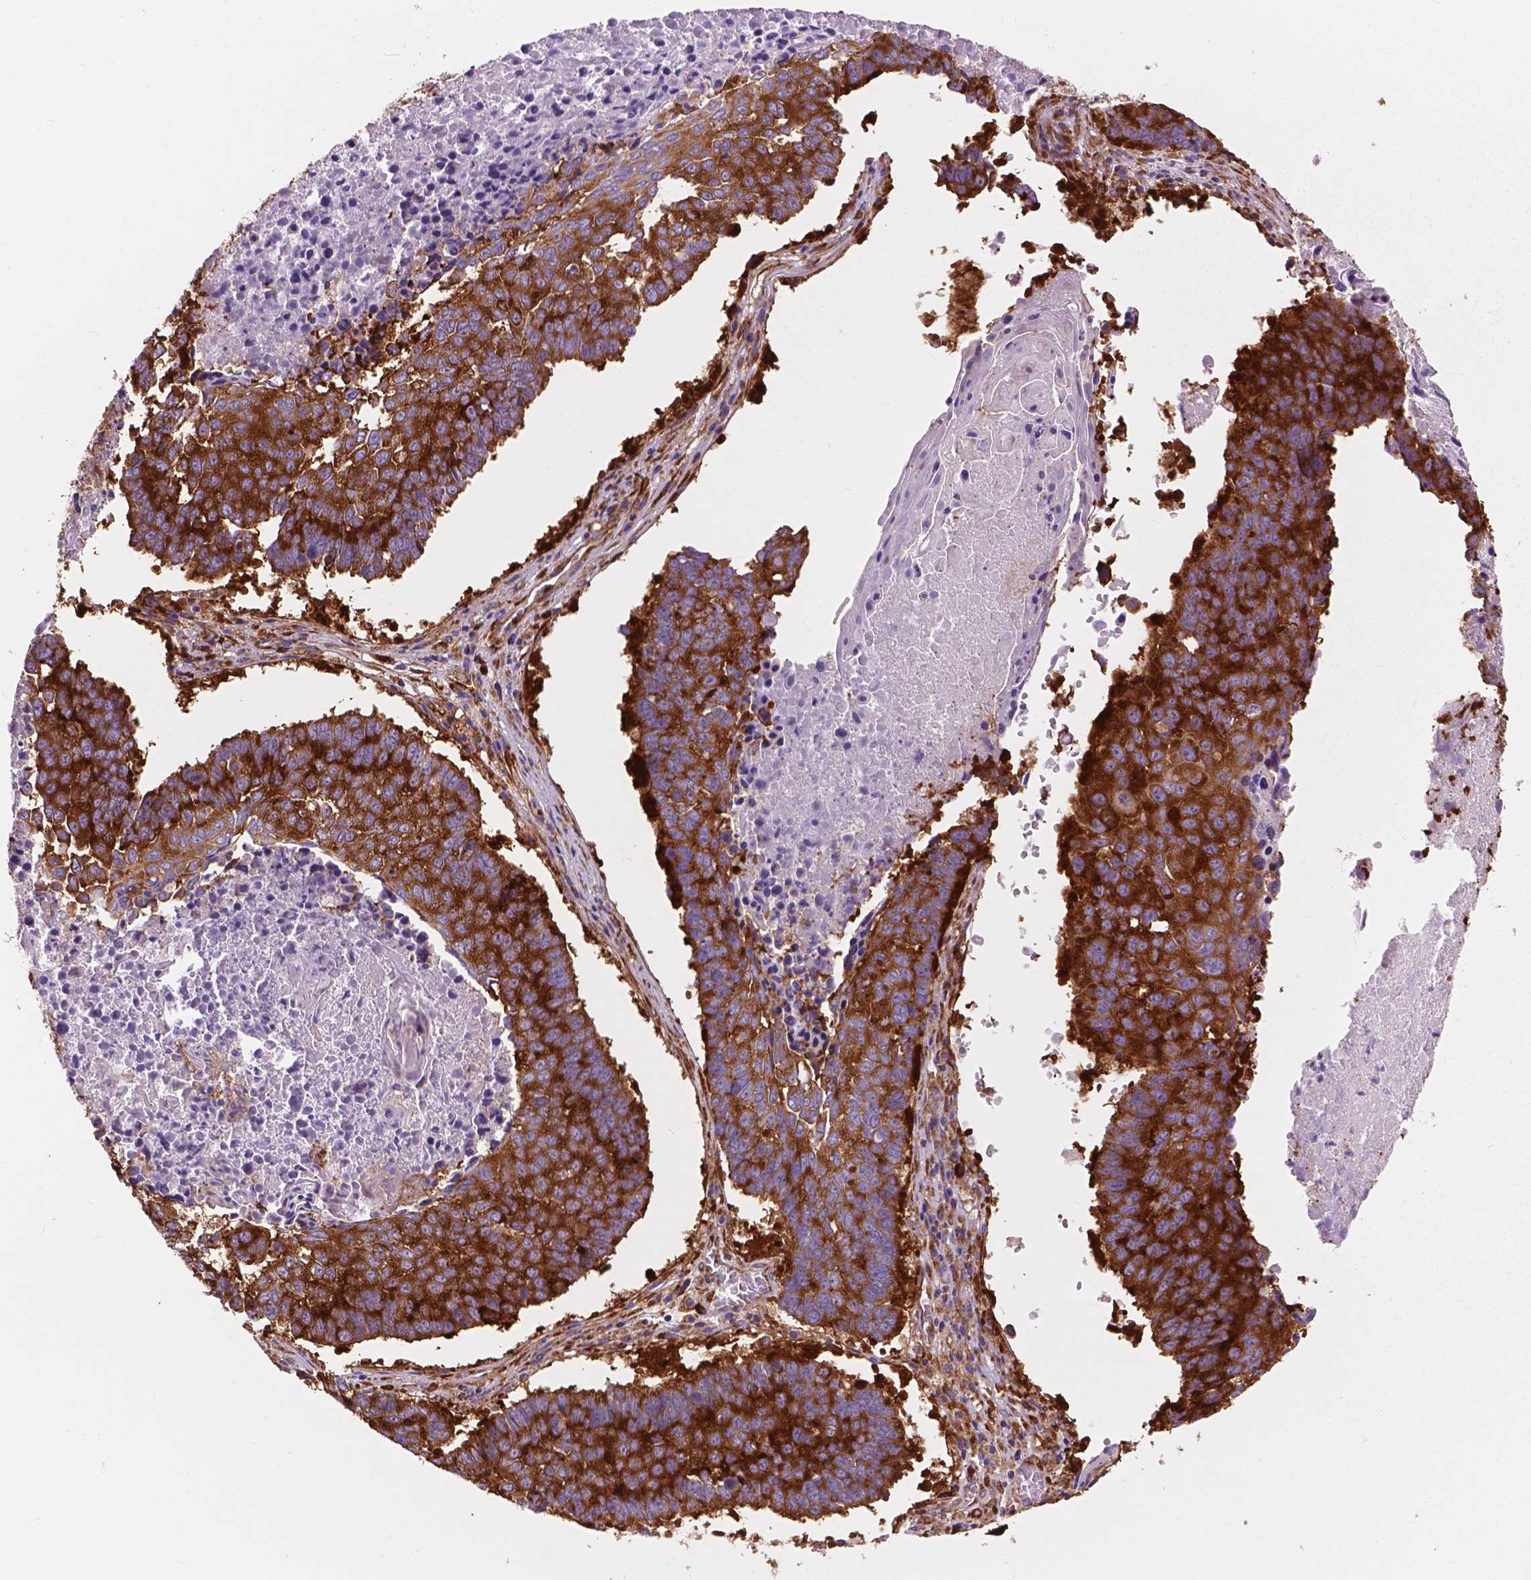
{"staining": {"intensity": "strong", "quantity": ">75%", "location": "cytoplasmic/membranous"}, "tissue": "lung cancer", "cell_type": "Tumor cells", "image_type": "cancer", "snomed": [{"axis": "morphology", "description": "Squamous cell carcinoma, NOS"}, {"axis": "topography", "description": "Lung"}], "caption": "Immunohistochemistry (IHC) histopathology image of neoplastic tissue: human lung cancer (squamous cell carcinoma) stained using immunohistochemistry (IHC) shows high levels of strong protein expression localized specifically in the cytoplasmic/membranous of tumor cells, appearing as a cytoplasmic/membranous brown color.", "gene": "RPL37A", "patient": {"sex": "male", "age": 73}}